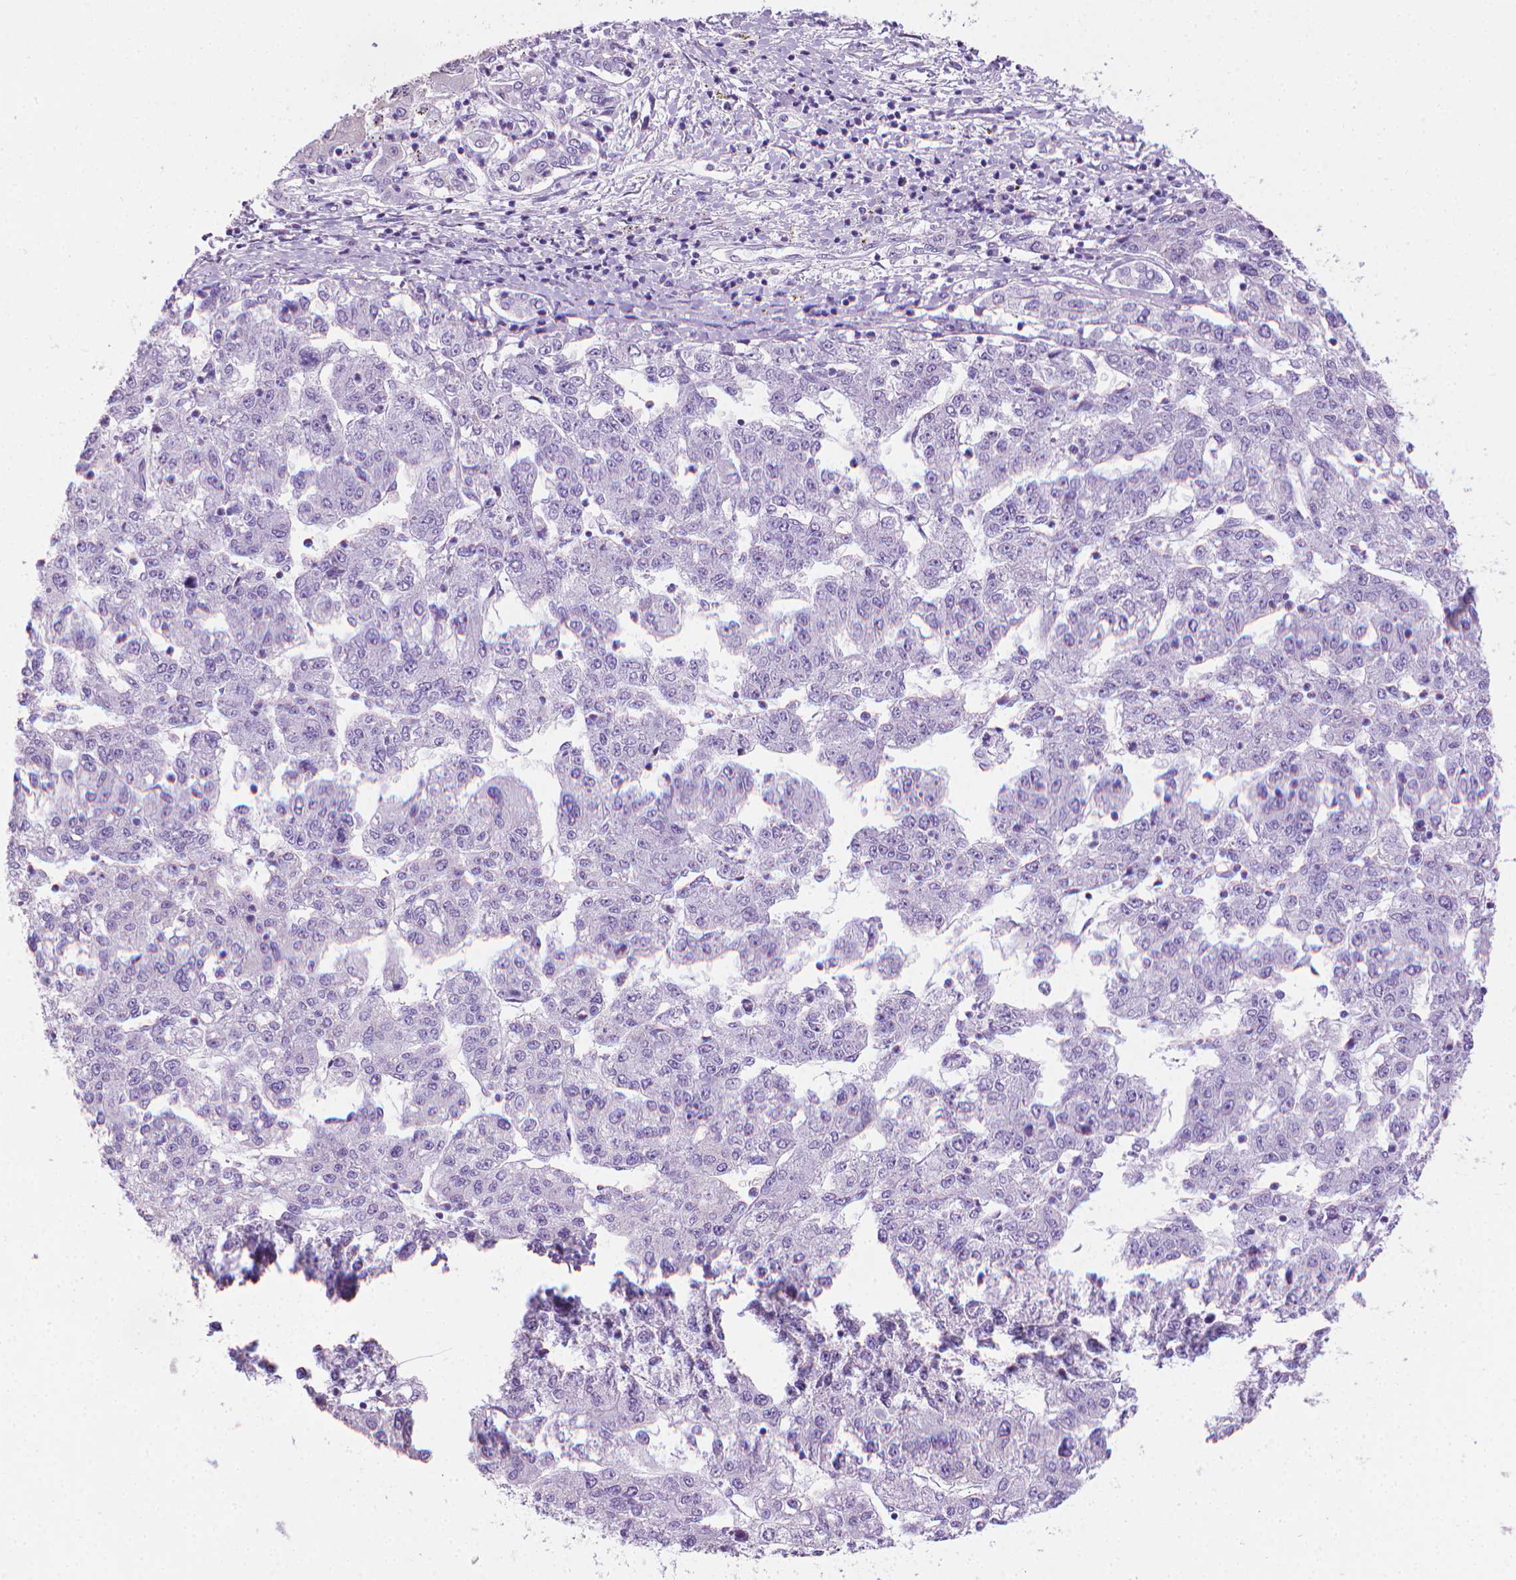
{"staining": {"intensity": "negative", "quantity": "none", "location": "none"}, "tissue": "liver cancer", "cell_type": "Tumor cells", "image_type": "cancer", "snomed": [{"axis": "morphology", "description": "Carcinoma, Hepatocellular, NOS"}, {"axis": "topography", "description": "Liver"}], "caption": "Liver cancer (hepatocellular carcinoma) was stained to show a protein in brown. There is no significant staining in tumor cells. (DAB (3,3'-diaminobenzidine) immunohistochemistry (IHC) visualized using brightfield microscopy, high magnification).", "gene": "PNMA2", "patient": {"sex": "male", "age": 56}}